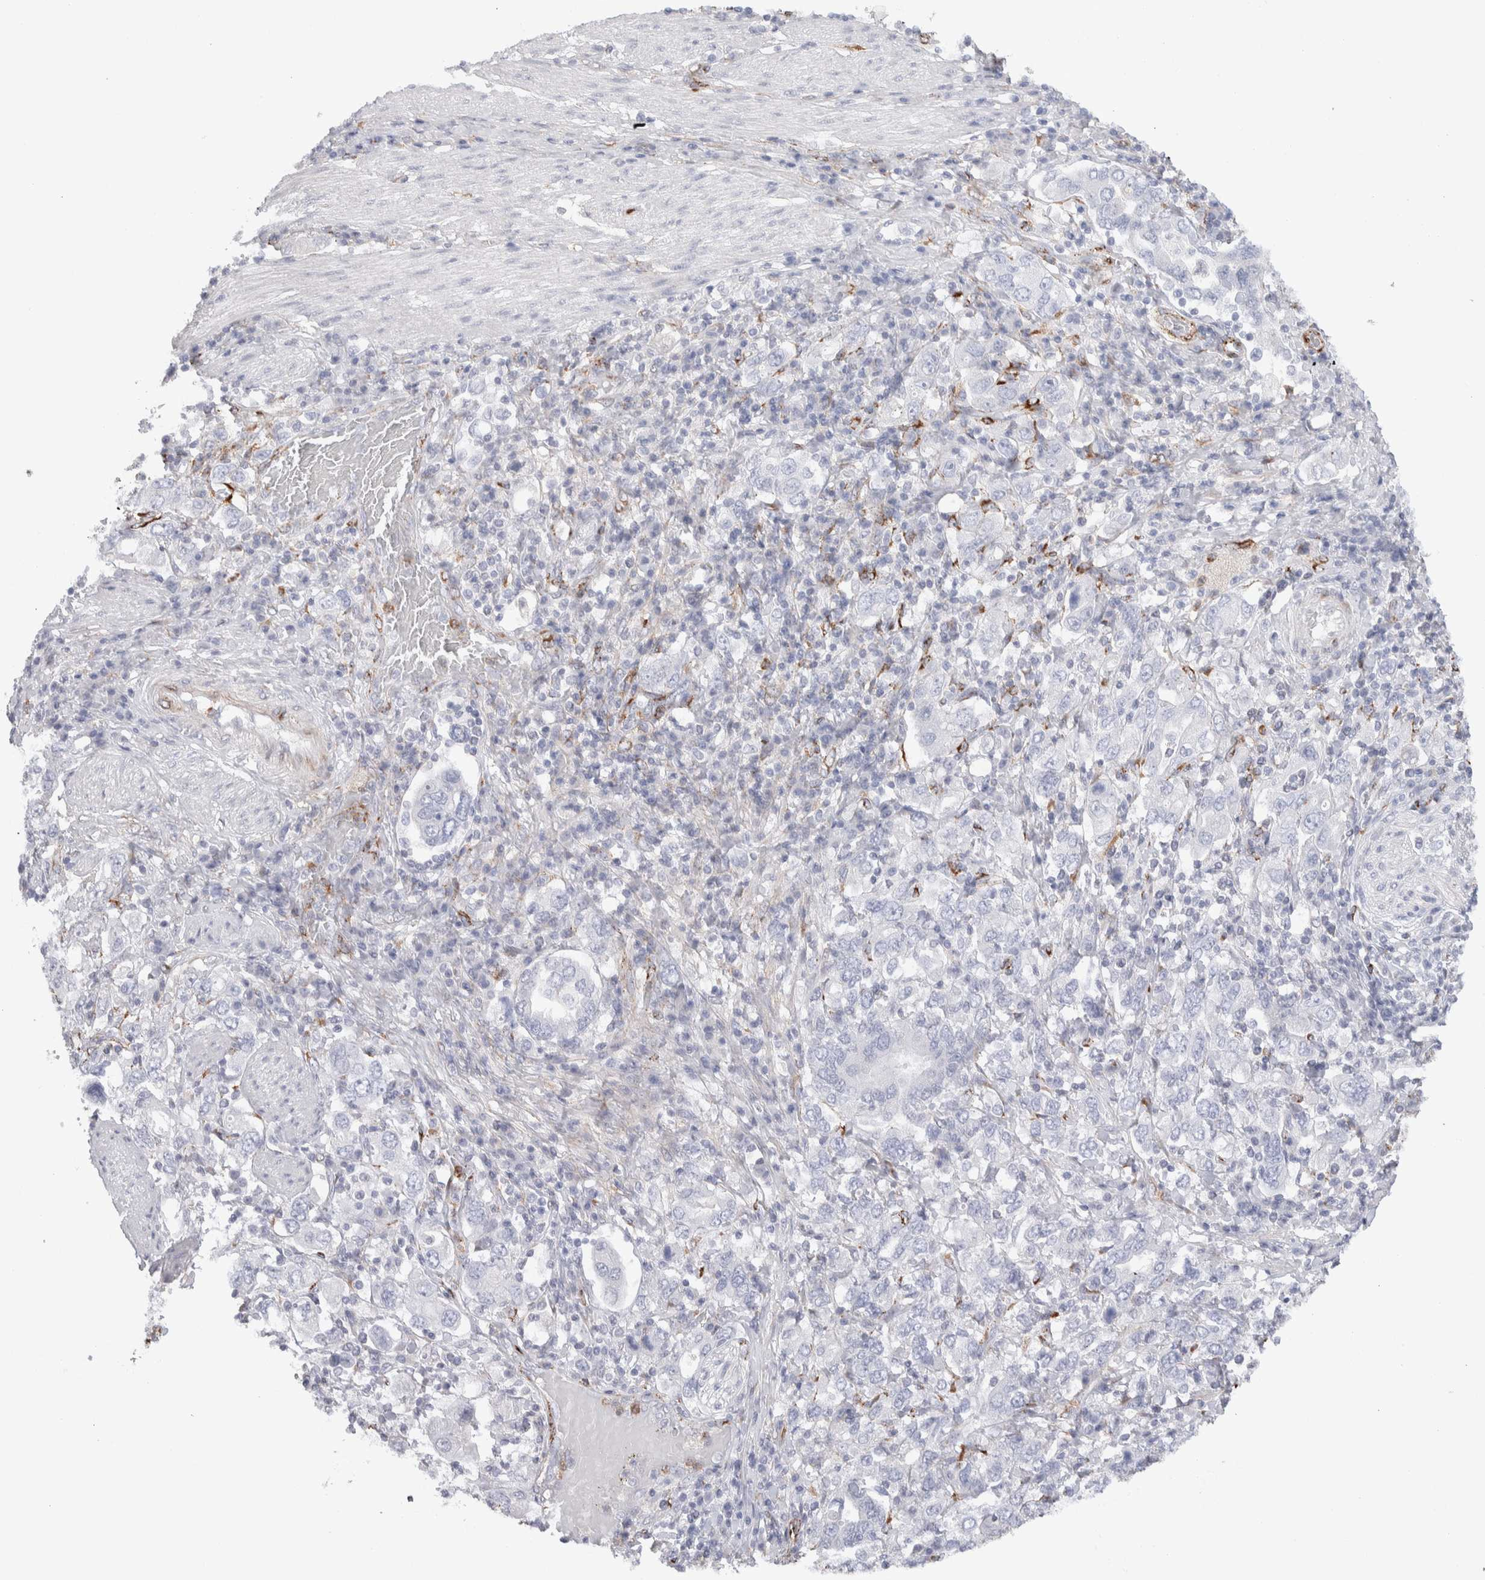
{"staining": {"intensity": "negative", "quantity": "none", "location": "none"}, "tissue": "stomach cancer", "cell_type": "Tumor cells", "image_type": "cancer", "snomed": [{"axis": "morphology", "description": "Adenocarcinoma, NOS"}, {"axis": "topography", "description": "Stomach, upper"}], "caption": "Tumor cells show no significant staining in stomach cancer (adenocarcinoma).", "gene": "SEPTIN4", "patient": {"sex": "male", "age": 62}}